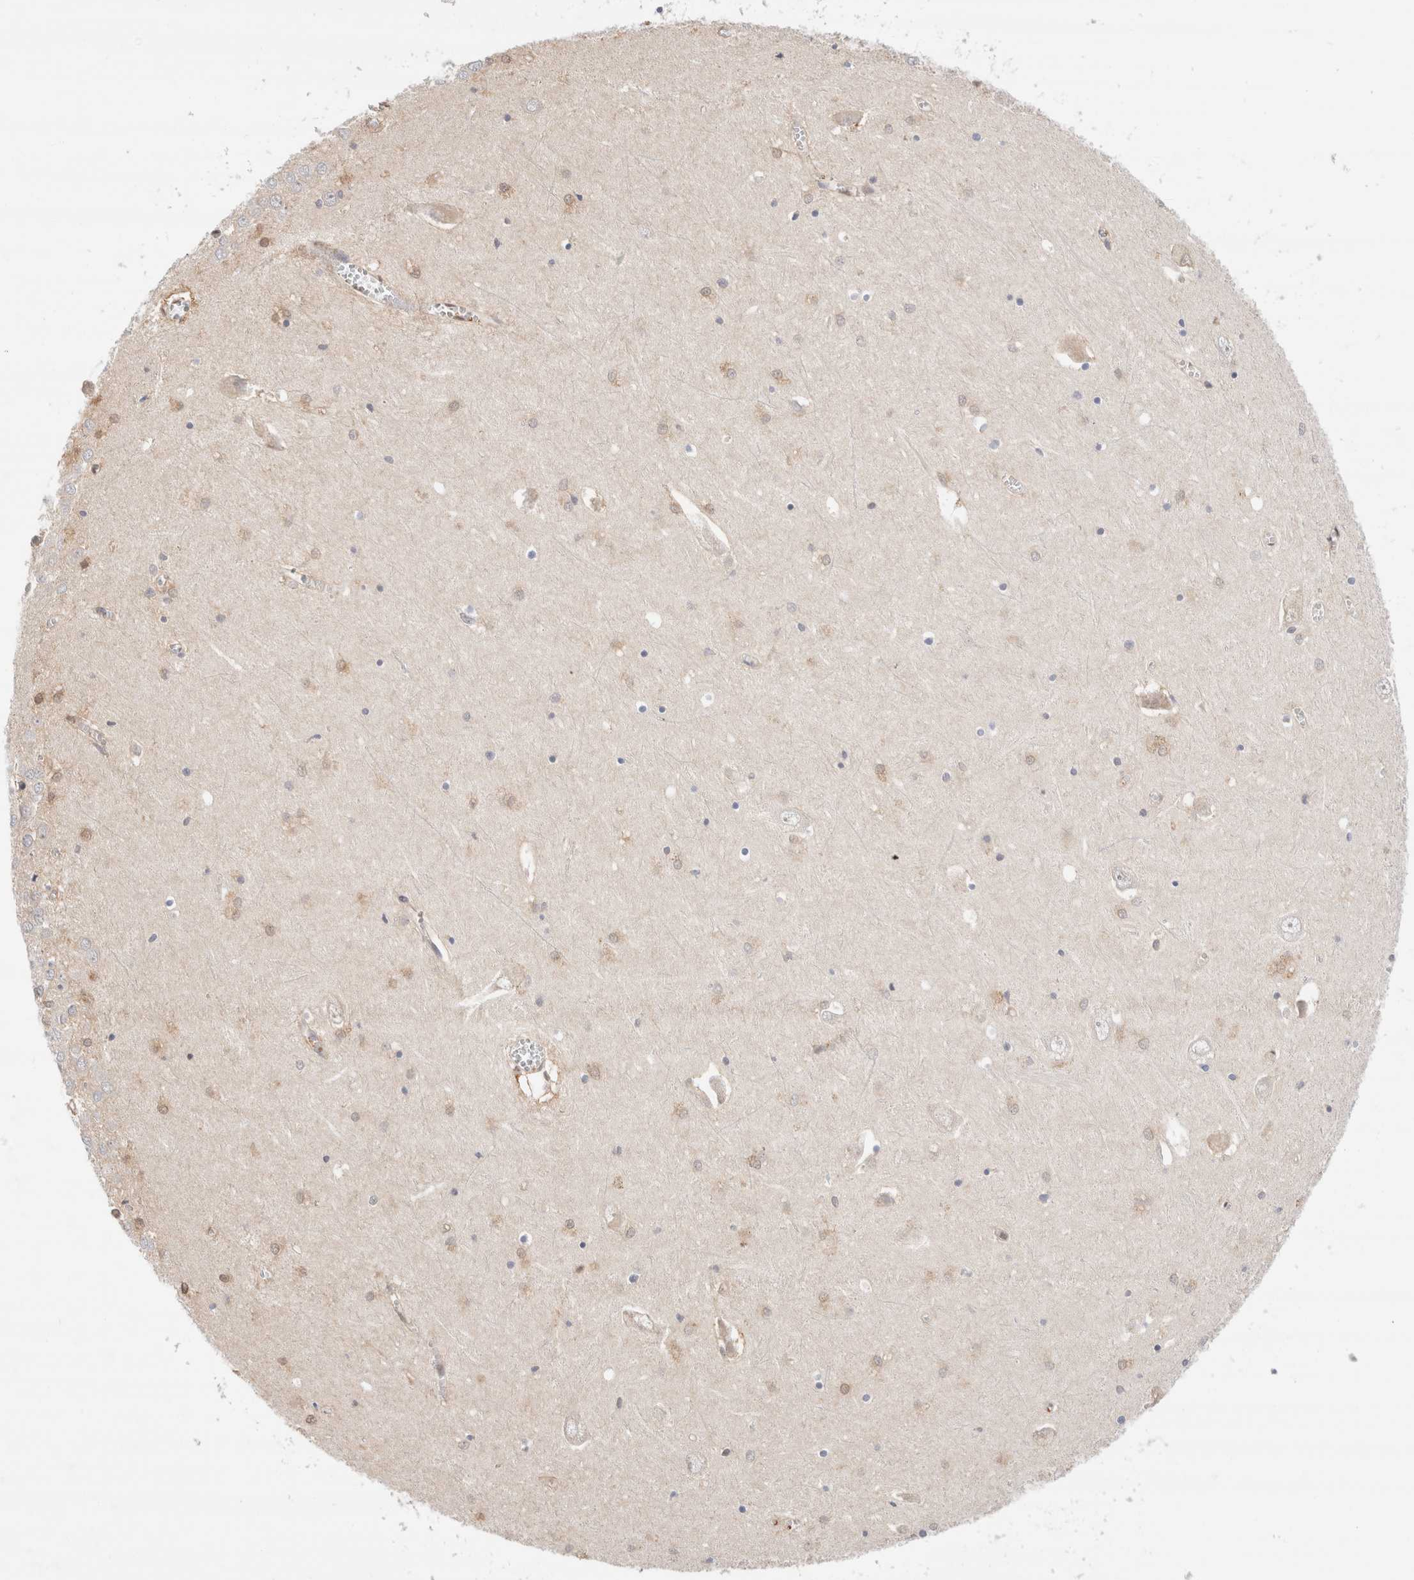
{"staining": {"intensity": "weak", "quantity": "25%-75%", "location": "cytoplasmic/membranous"}, "tissue": "hippocampus", "cell_type": "Glial cells", "image_type": "normal", "snomed": [{"axis": "morphology", "description": "Normal tissue, NOS"}, {"axis": "topography", "description": "Hippocampus"}], "caption": "A photomicrograph of human hippocampus stained for a protein exhibits weak cytoplasmic/membranous brown staining in glial cells.", "gene": "C17orf97", "patient": {"sex": "male", "age": 70}}